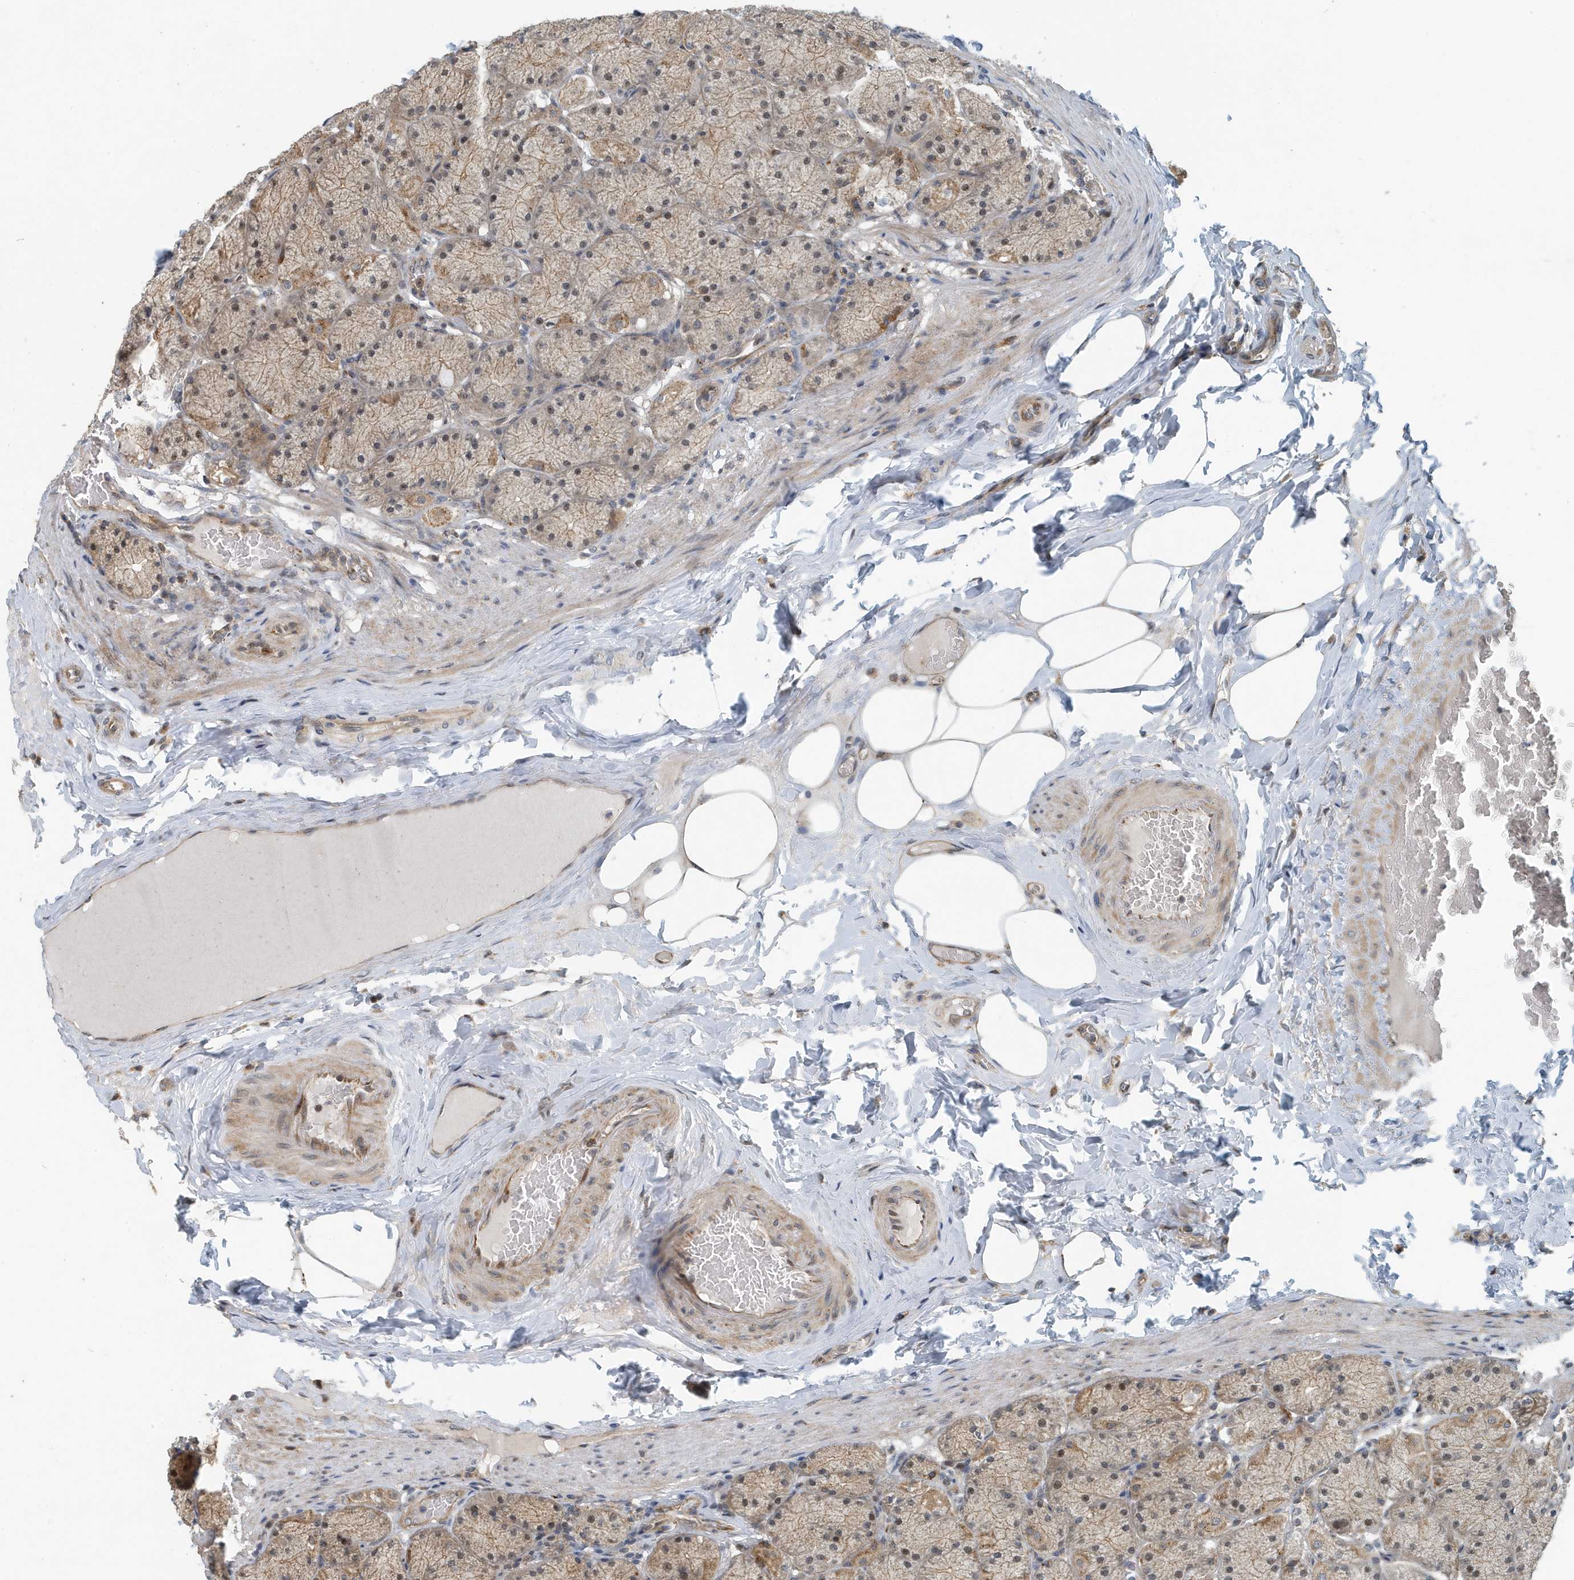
{"staining": {"intensity": "moderate", "quantity": ">75%", "location": "cytoplasmic/membranous"}, "tissue": "stomach", "cell_type": "Glandular cells", "image_type": "normal", "snomed": [{"axis": "morphology", "description": "Normal tissue, NOS"}, {"axis": "topography", "description": "Stomach, upper"}], "caption": "DAB immunohistochemical staining of unremarkable human stomach shows moderate cytoplasmic/membranous protein staining in approximately >75% of glandular cells.", "gene": "KIF15", "patient": {"sex": "female", "age": 56}}